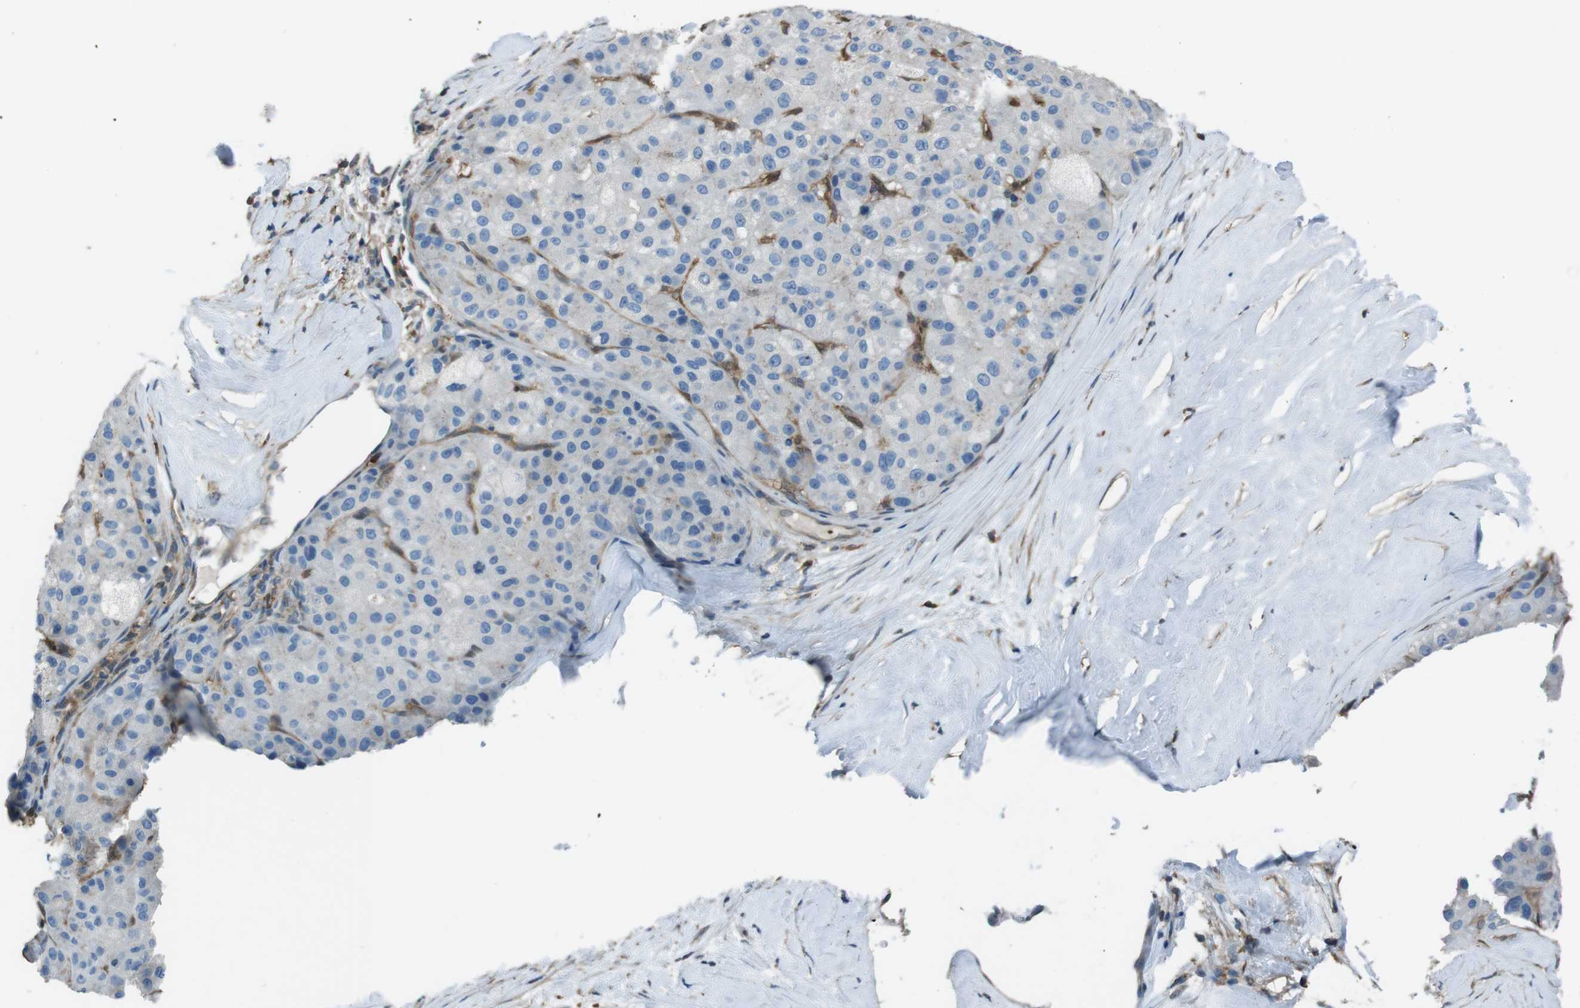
{"staining": {"intensity": "negative", "quantity": "none", "location": "none"}, "tissue": "liver cancer", "cell_type": "Tumor cells", "image_type": "cancer", "snomed": [{"axis": "morphology", "description": "Carcinoma, Hepatocellular, NOS"}, {"axis": "topography", "description": "Liver"}], "caption": "IHC histopathology image of human hepatocellular carcinoma (liver) stained for a protein (brown), which exhibits no positivity in tumor cells. (IHC, brightfield microscopy, high magnification).", "gene": "TWSG1", "patient": {"sex": "male", "age": 80}}